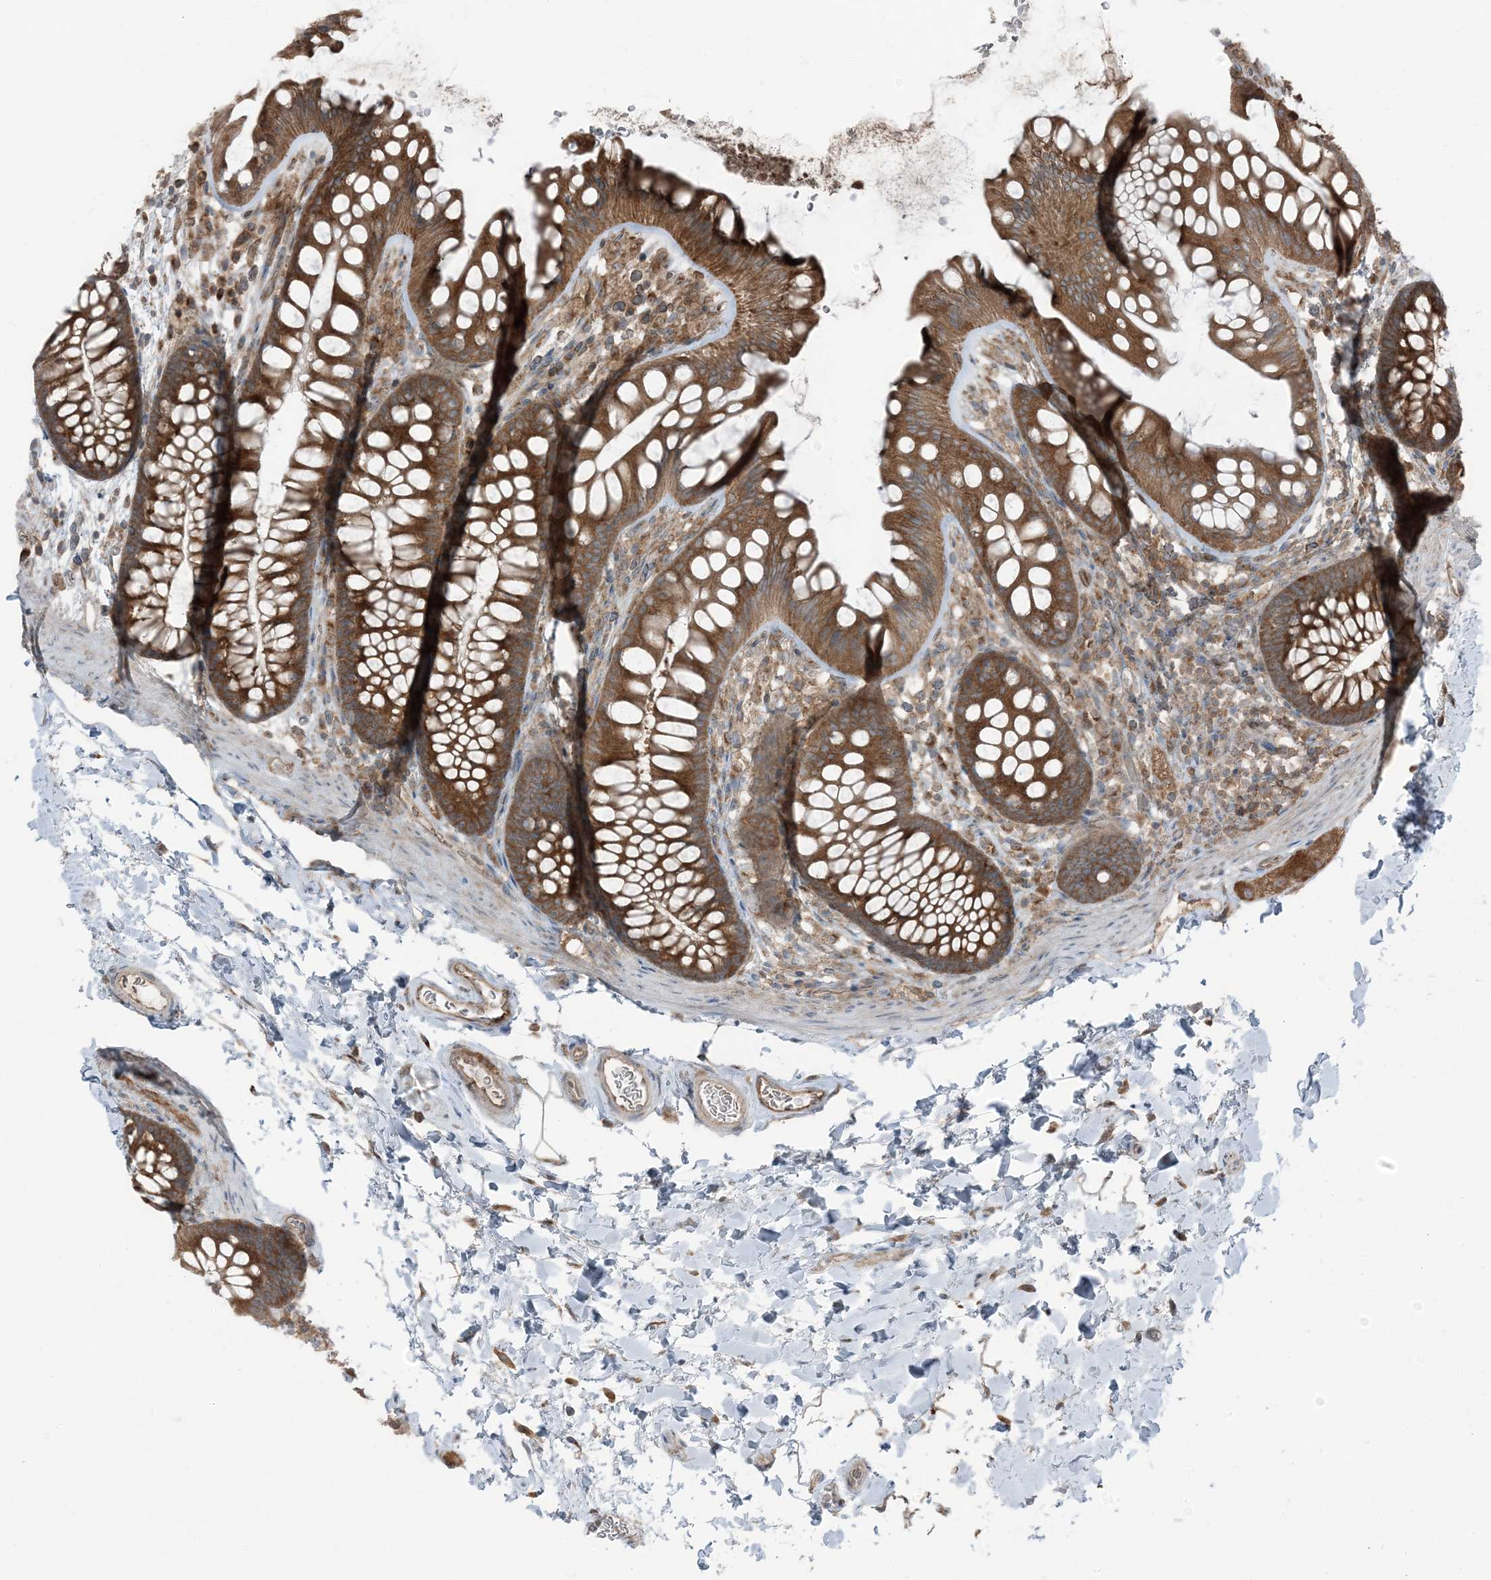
{"staining": {"intensity": "moderate", "quantity": ">75%", "location": "cytoplasmic/membranous"}, "tissue": "colon", "cell_type": "Endothelial cells", "image_type": "normal", "snomed": [{"axis": "morphology", "description": "Normal tissue, NOS"}, {"axis": "topography", "description": "Colon"}], "caption": "This is an image of immunohistochemistry staining of benign colon, which shows moderate staining in the cytoplasmic/membranous of endothelial cells.", "gene": "RAB3GAP1", "patient": {"sex": "female", "age": 62}}